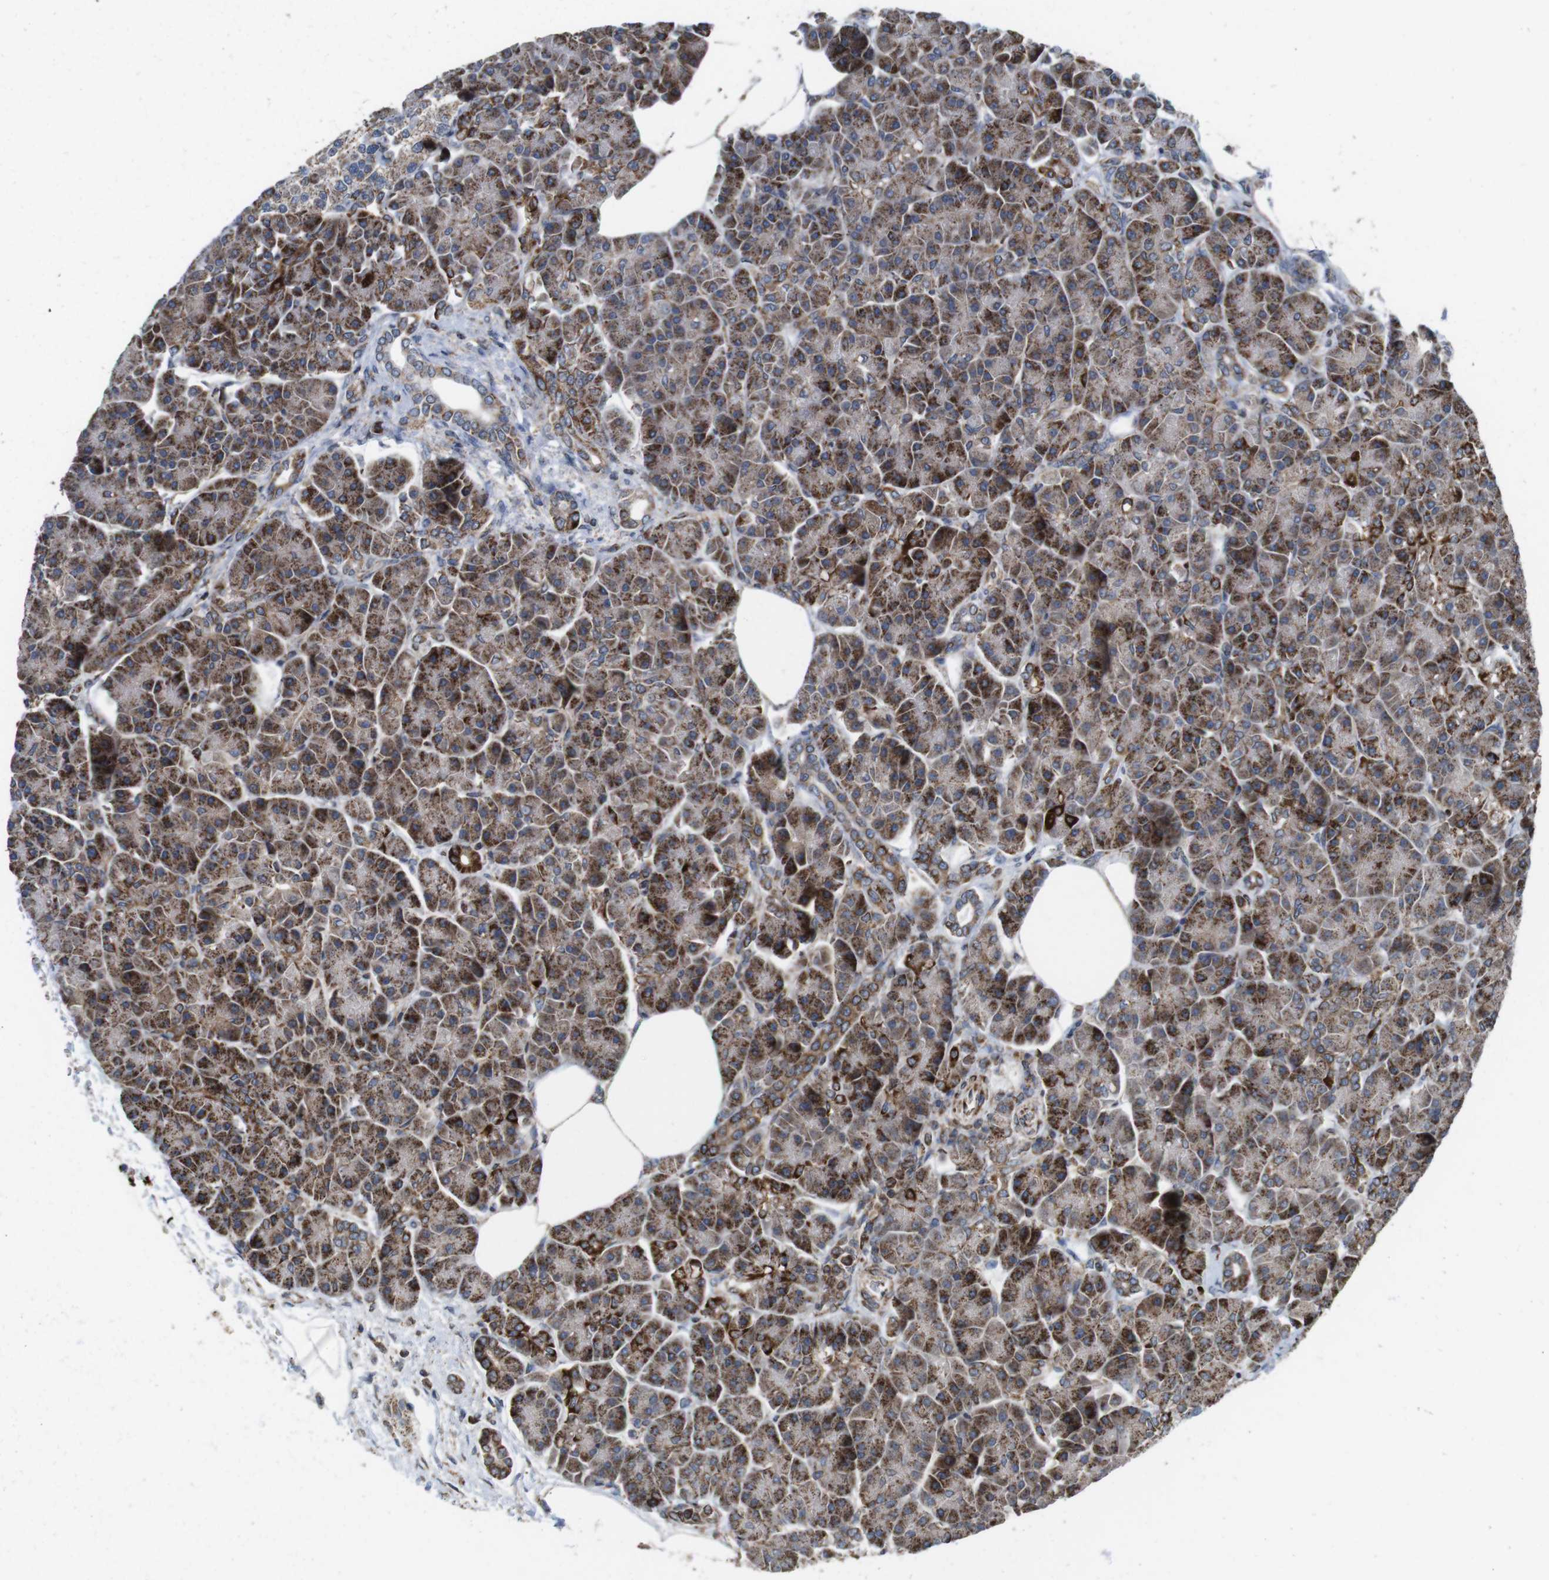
{"staining": {"intensity": "moderate", "quantity": "25%-75%", "location": "cytoplasmic/membranous"}, "tissue": "pancreas", "cell_type": "Exocrine glandular cells", "image_type": "normal", "snomed": [{"axis": "morphology", "description": "Normal tissue, NOS"}, {"axis": "topography", "description": "Pancreas"}], "caption": "Protein expression by immunohistochemistry (IHC) displays moderate cytoplasmic/membranous staining in approximately 25%-75% of exocrine glandular cells in unremarkable pancreas.", "gene": "HK1", "patient": {"sex": "female", "age": 70}}